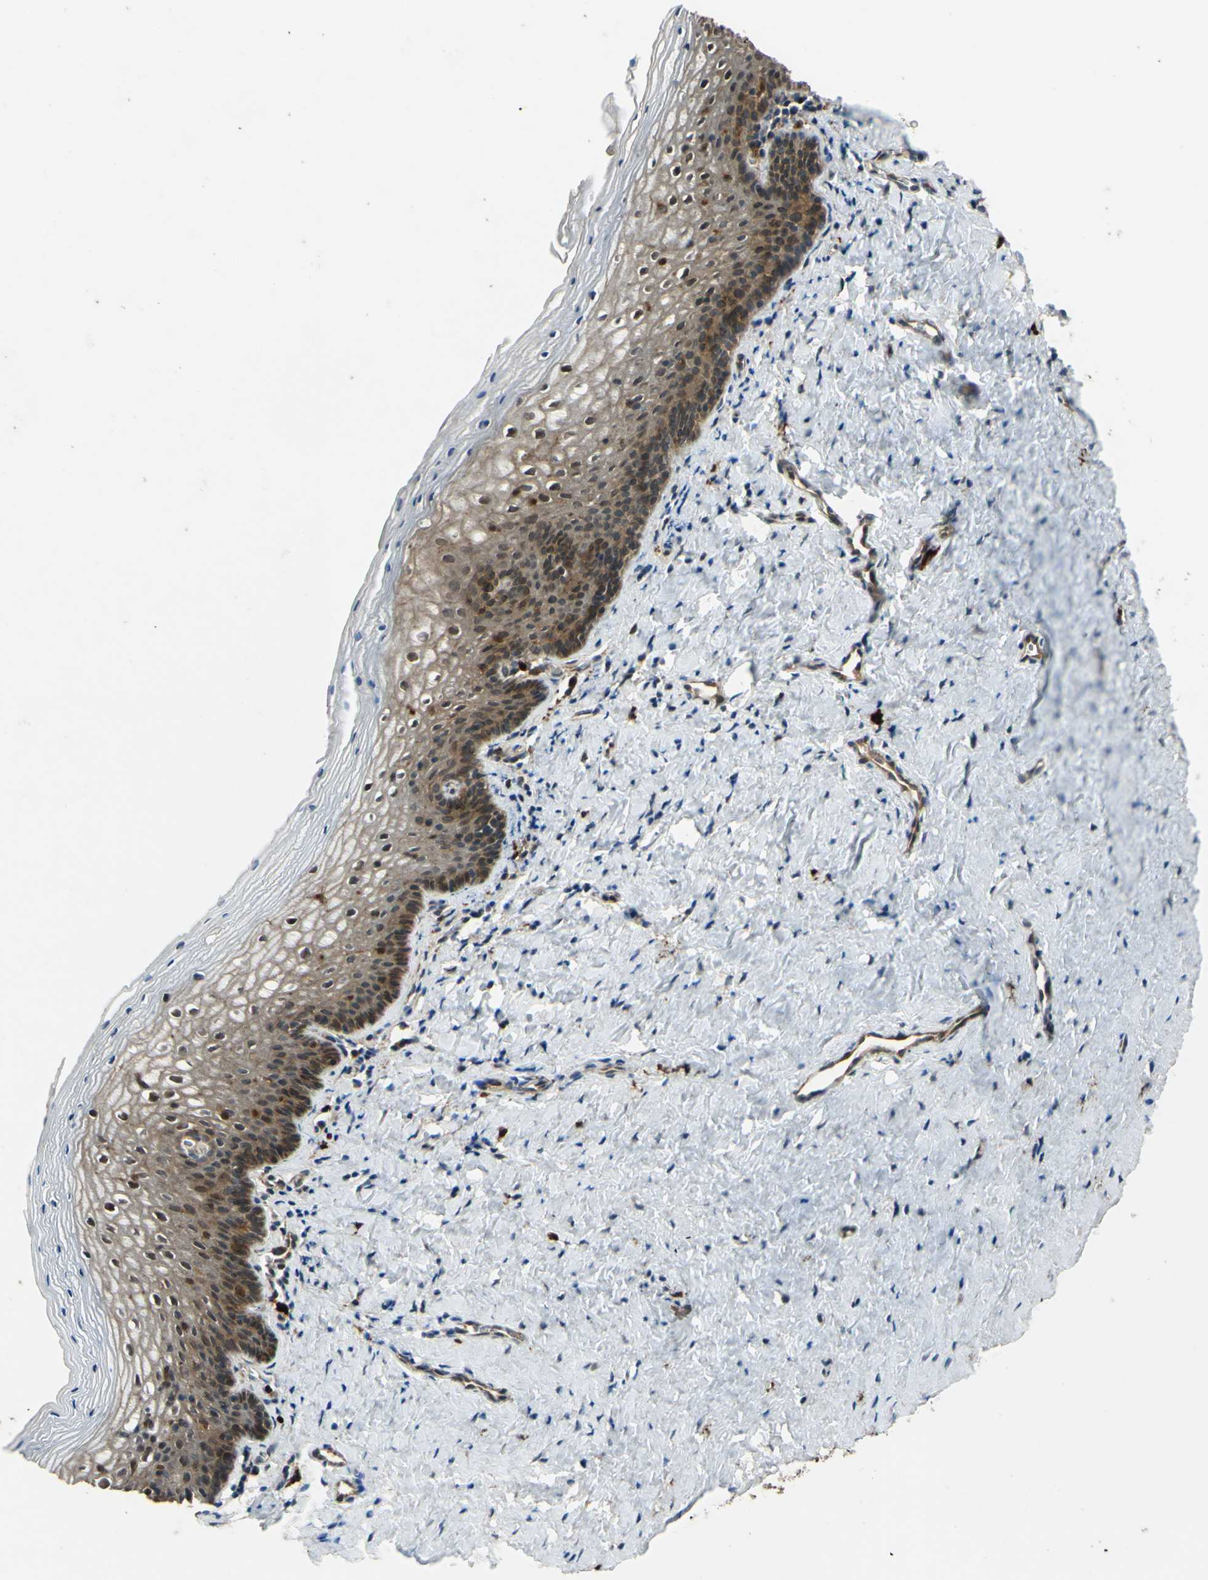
{"staining": {"intensity": "moderate", "quantity": ">75%", "location": "cytoplasmic/membranous,nuclear"}, "tissue": "vagina", "cell_type": "Squamous epithelial cells", "image_type": "normal", "snomed": [{"axis": "morphology", "description": "Normal tissue, NOS"}, {"axis": "topography", "description": "Vagina"}], "caption": "Moderate cytoplasmic/membranous,nuclear expression is seen in about >75% of squamous epithelial cells in benign vagina. (brown staining indicates protein expression, while blue staining denotes nuclei).", "gene": "ABCC8", "patient": {"sex": "female", "age": 46}}